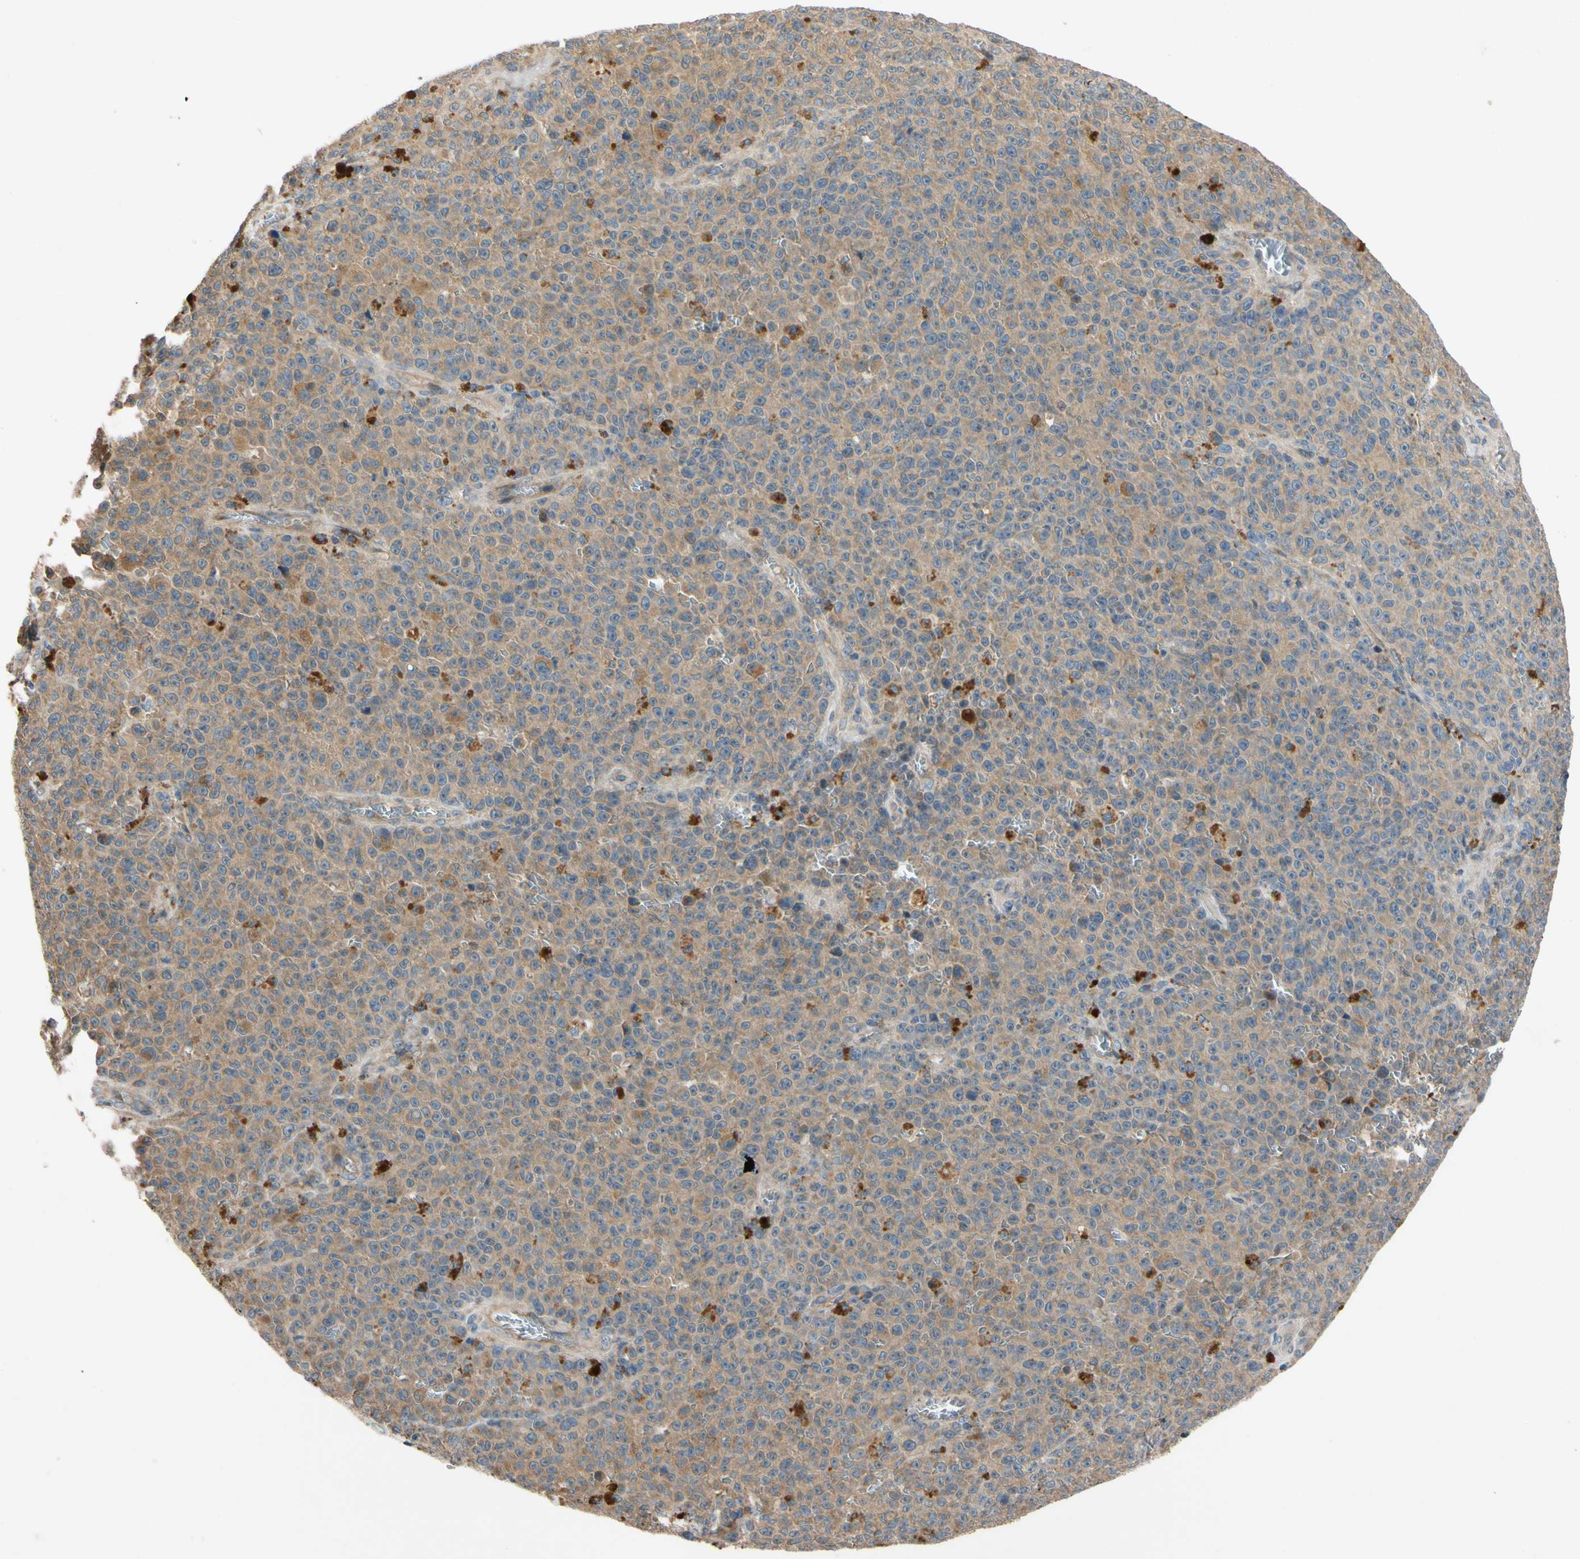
{"staining": {"intensity": "moderate", "quantity": ">75%", "location": "cytoplasmic/membranous"}, "tissue": "melanoma", "cell_type": "Tumor cells", "image_type": "cancer", "snomed": [{"axis": "morphology", "description": "Malignant melanoma, NOS"}, {"axis": "topography", "description": "Skin"}], "caption": "Immunohistochemical staining of human malignant melanoma shows medium levels of moderate cytoplasmic/membranous protein expression in approximately >75% of tumor cells.", "gene": "MBTPS2", "patient": {"sex": "female", "age": 82}}